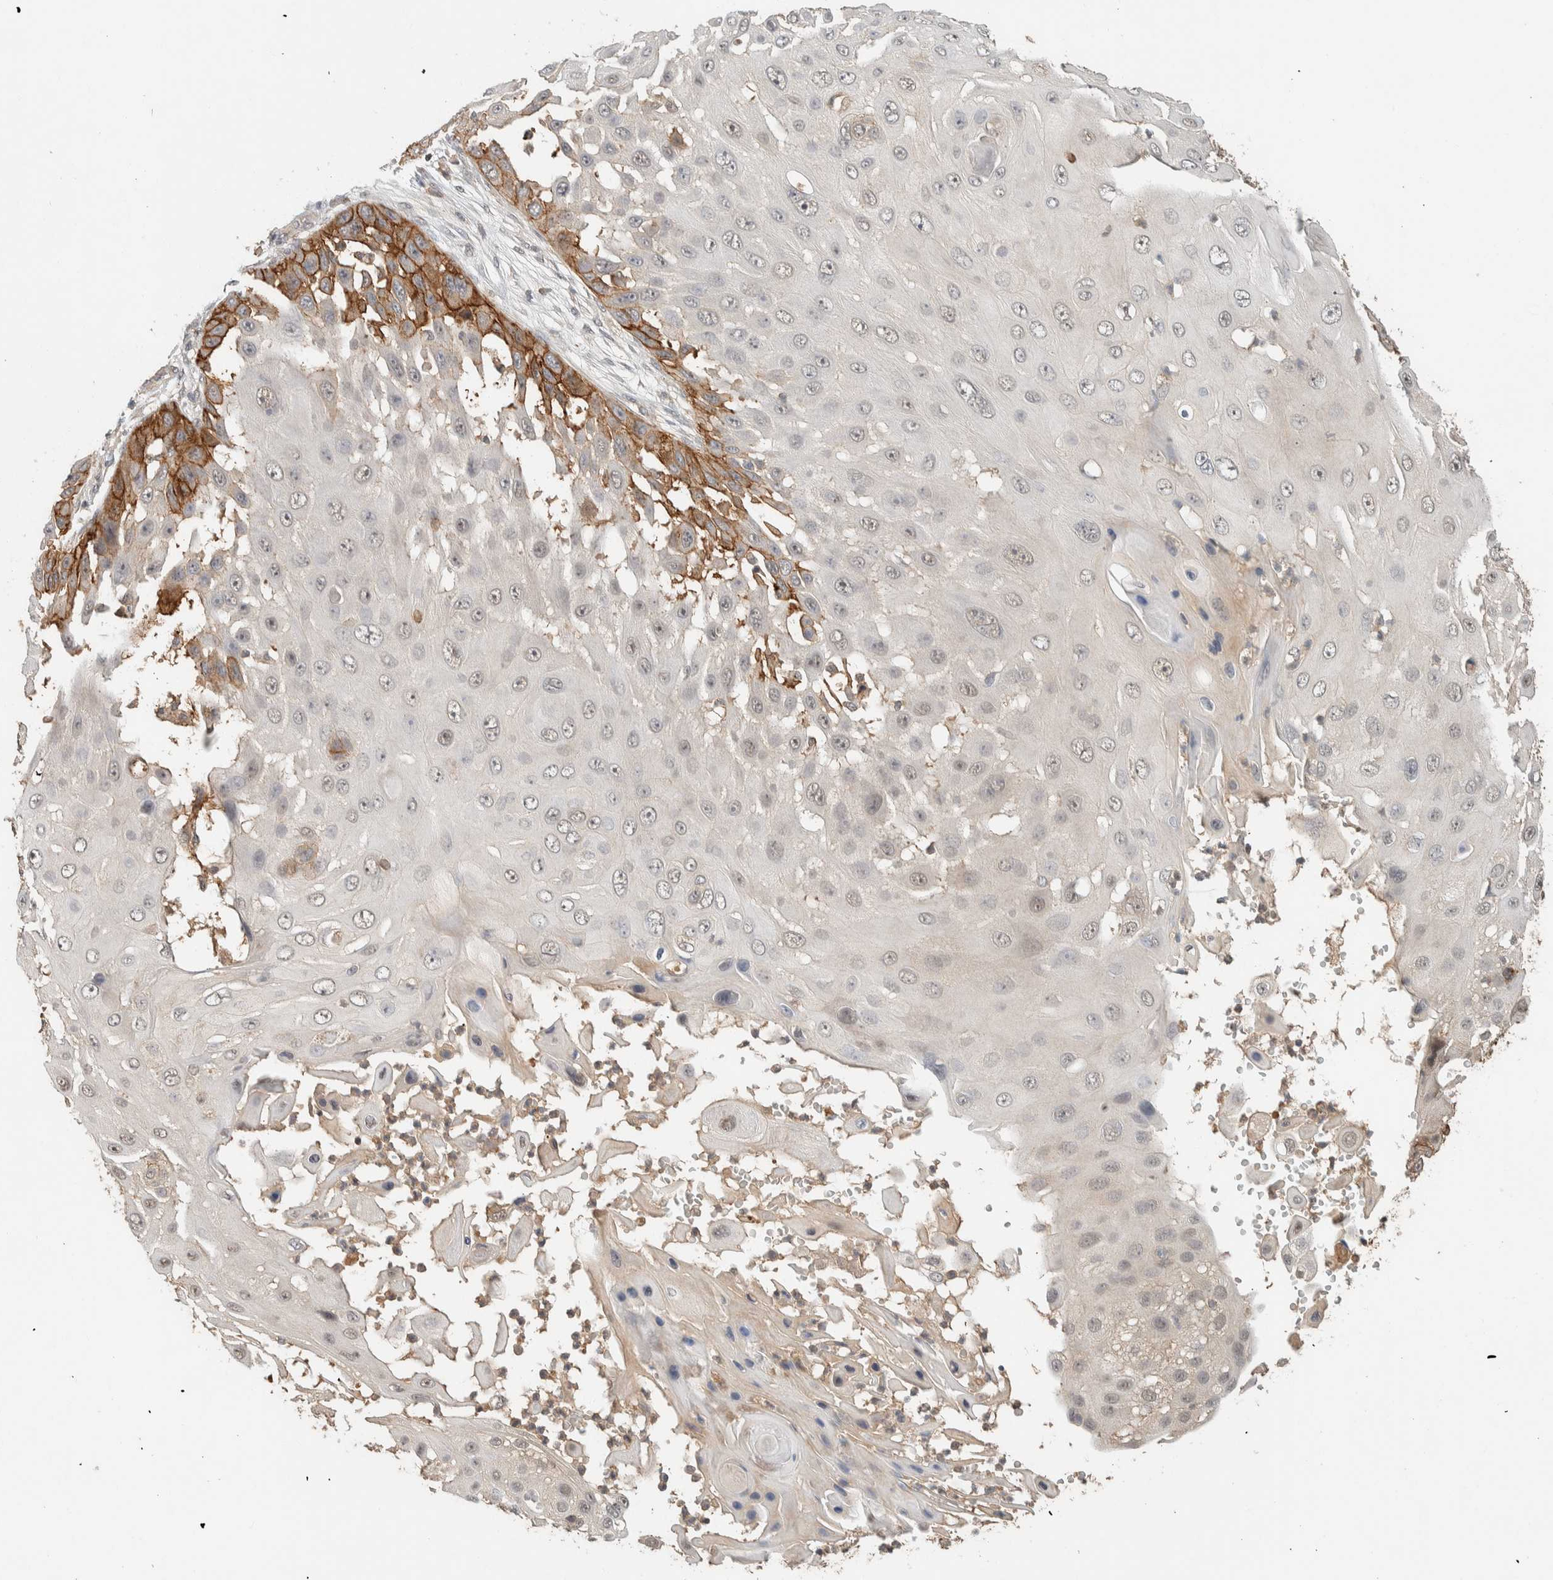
{"staining": {"intensity": "strong", "quantity": "<25%", "location": "cytoplasmic/membranous,nuclear"}, "tissue": "skin cancer", "cell_type": "Tumor cells", "image_type": "cancer", "snomed": [{"axis": "morphology", "description": "Squamous cell carcinoma, NOS"}, {"axis": "topography", "description": "Skin"}], "caption": "Skin cancer (squamous cell carcinoma) stained with DAB (3,3'-diaminobenzidine) immunohistochemistry reveals medium levels of strong cytoplasmic/membranous and nuclear staining in about <25% of tumor cells.", "gene": "ZNF567", "patient": {"sex": "female", "age": 44}}